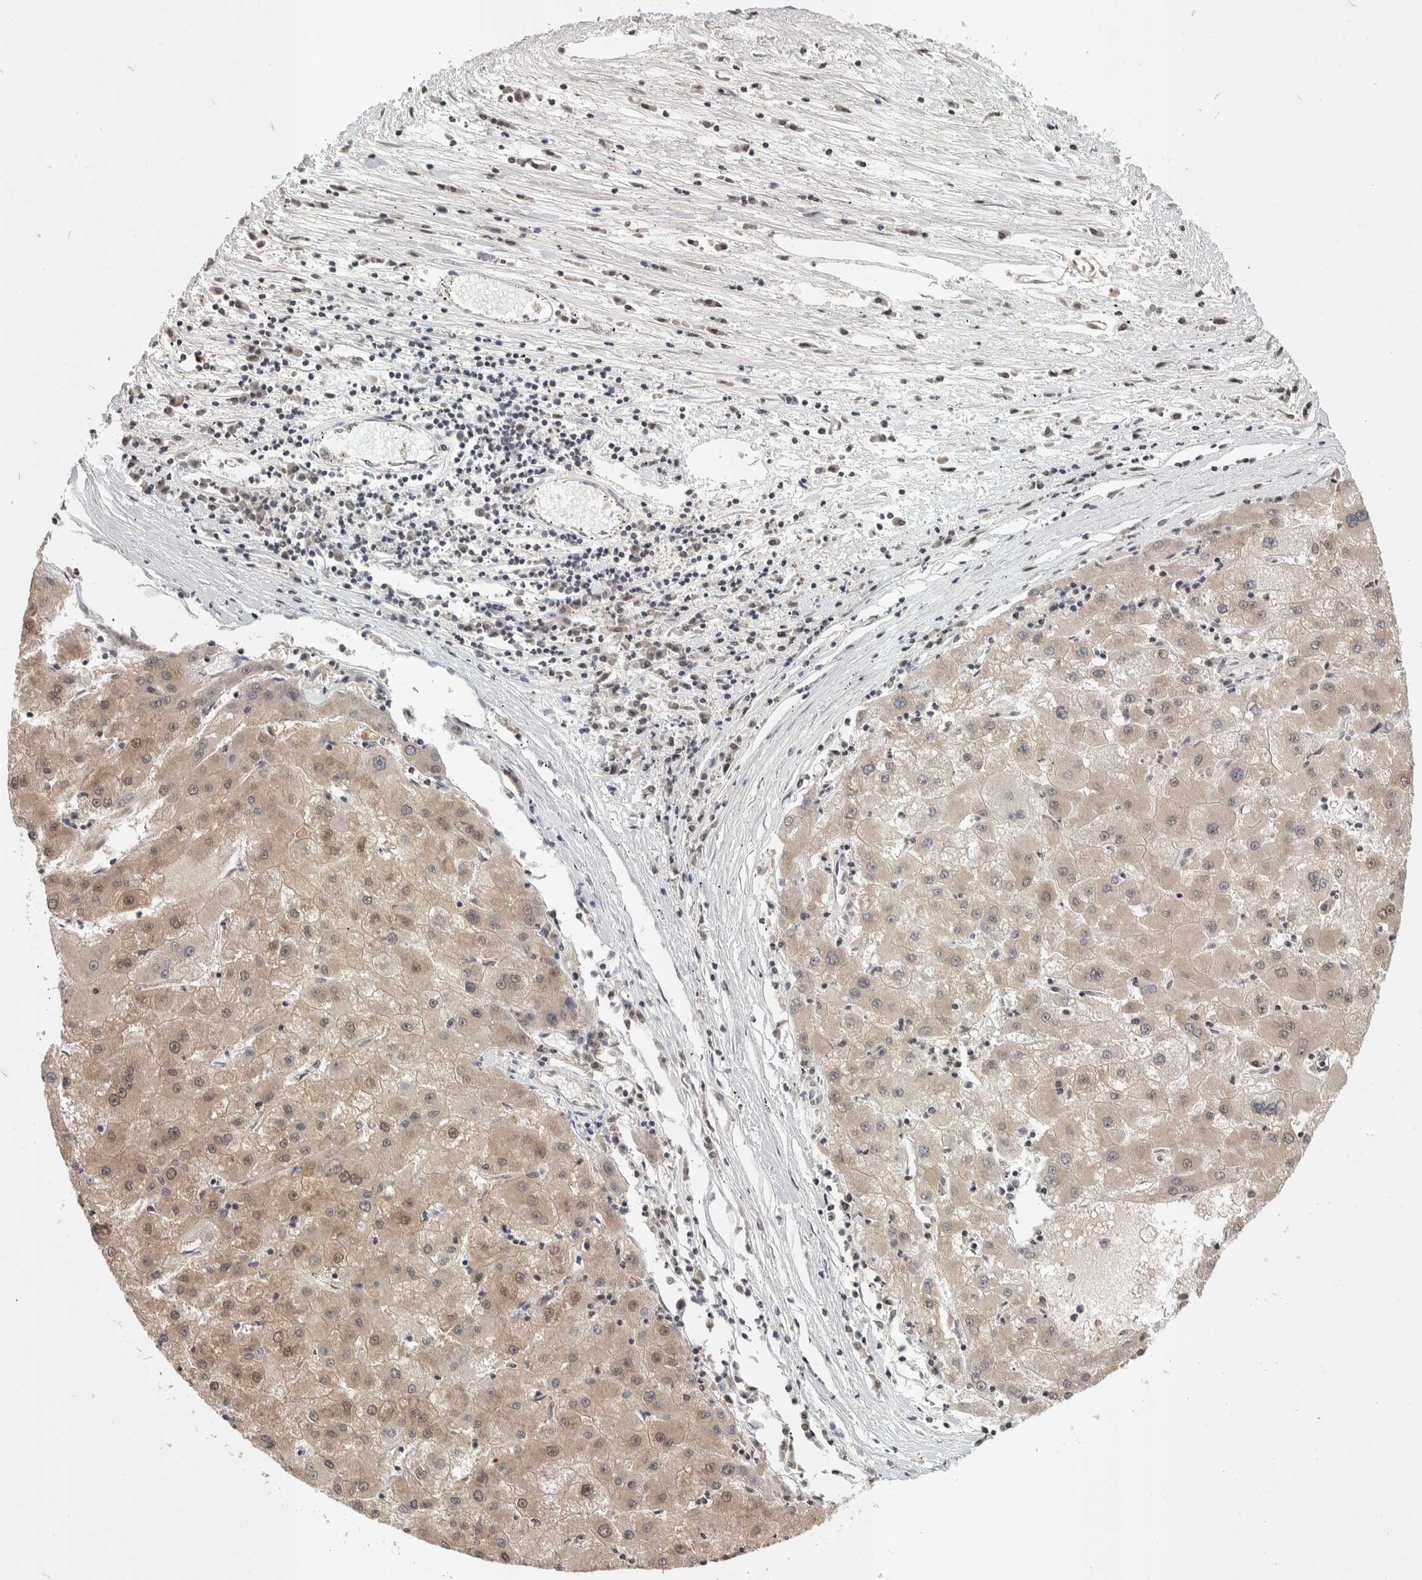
{"staining": {"intensity": "weak", "quantity": "25%-75%", "location": "cytoplasmic/membranous,nuclear"}, "tissue": "liver cancer", "cell_type": "Tumor cells", "image_type": "cancer", "snomed": [{"axis": "morphology", "description": "Carcinoma, Hepatocellular, NOS"}, {"axis": "topography", "description": "Liver"}], "caption": "Immunohistochemistry (IHC) micrograph of human liver hepatocellular carcinoma stained for a protein (brown), which shows low levels of weak cytoplasmic/membranous and nuclear expression in approximately 25%-75% of tumor cells.", "gene": "ZSCAN21", "patient": {"sex": "male", "age": 72}}